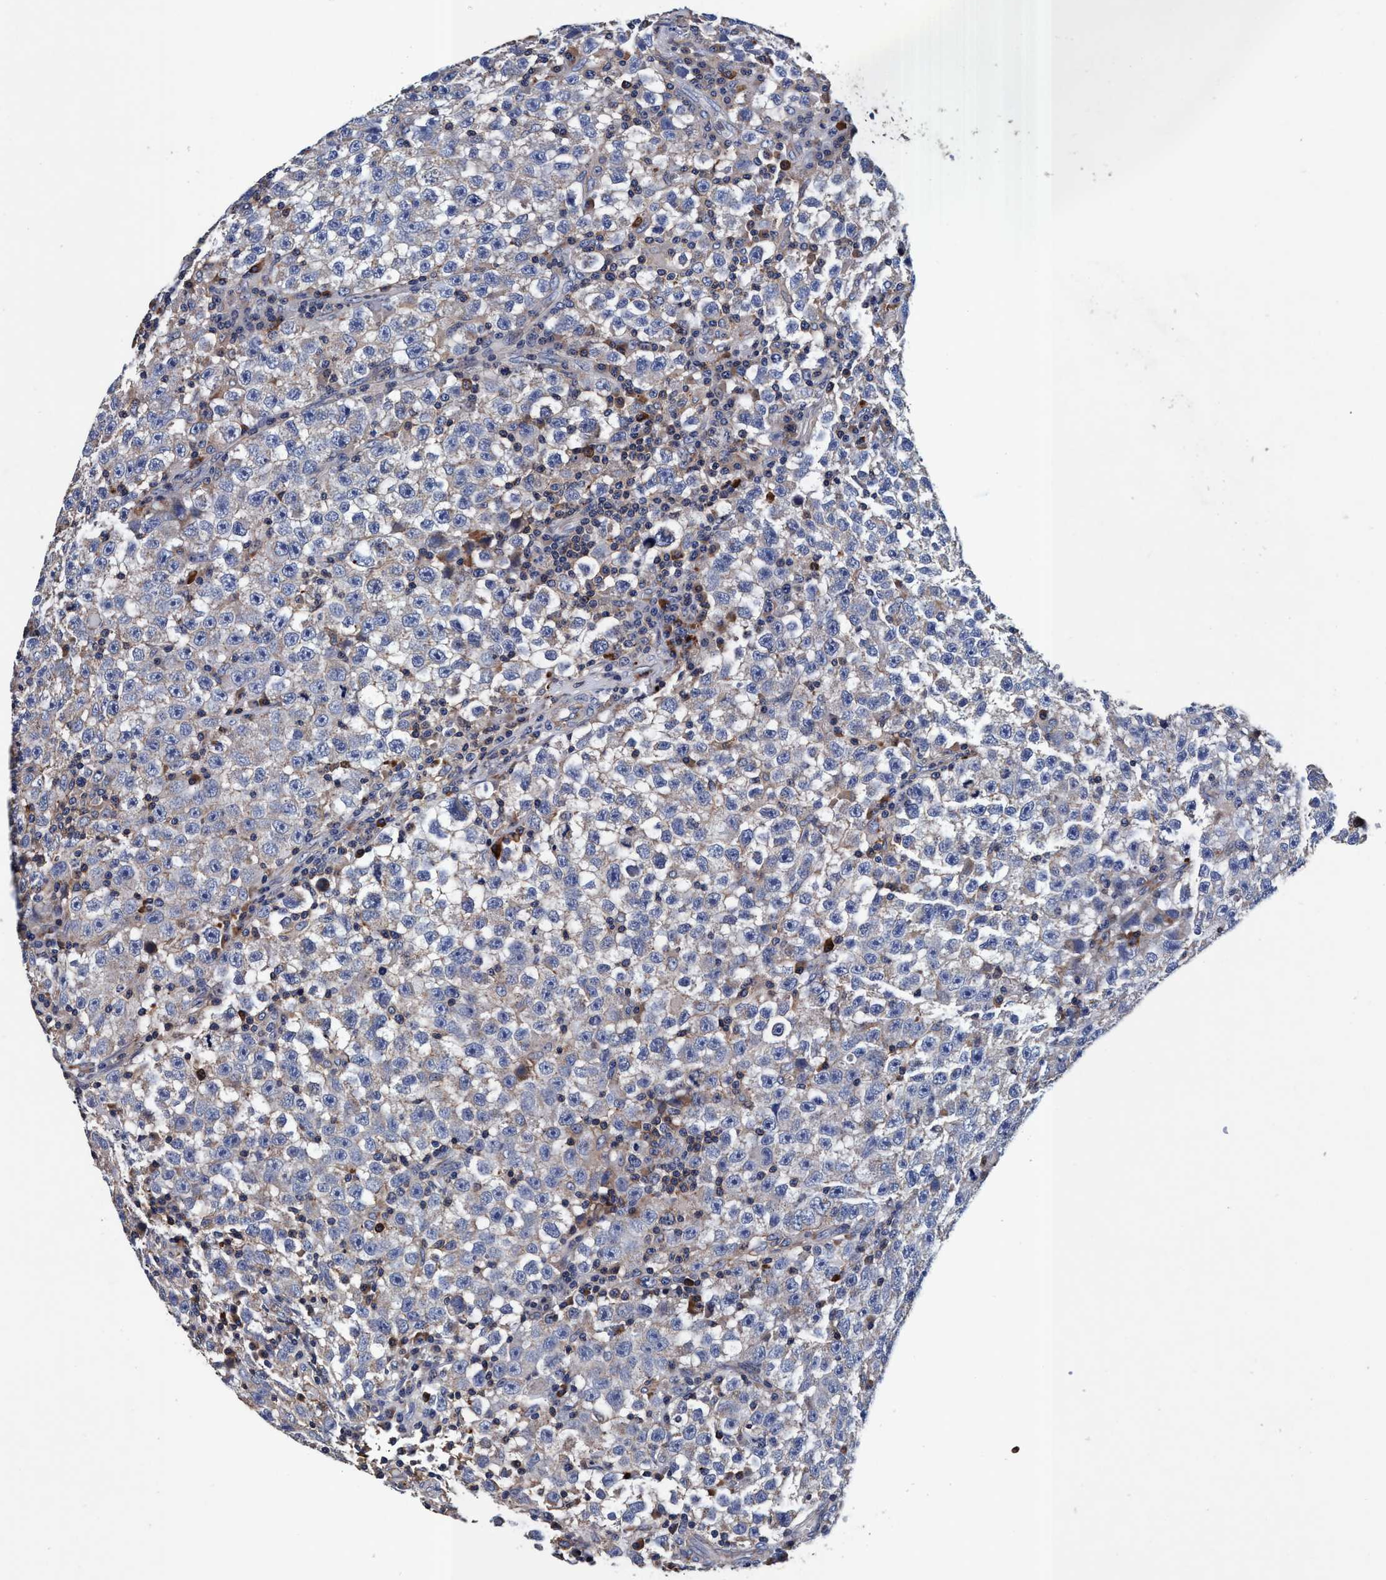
{"staining": {"intensity": "weak", "quantity": "<25%", "location": "cytoplasmic/membranous"}, "tissue": "testis cancer", "cell_type": "Tumor cells", "image_type": "cancer", "snomed": [{"axis": "morphology", "description": "Seminoma, NOS"}, {"axis": "topography", "description": "Testis"}], "caption": "Tumor cells show no significant protein positivity in testis cancer.", "gene": "RNF208", "patient": {"sex": "male", "age": 22}}